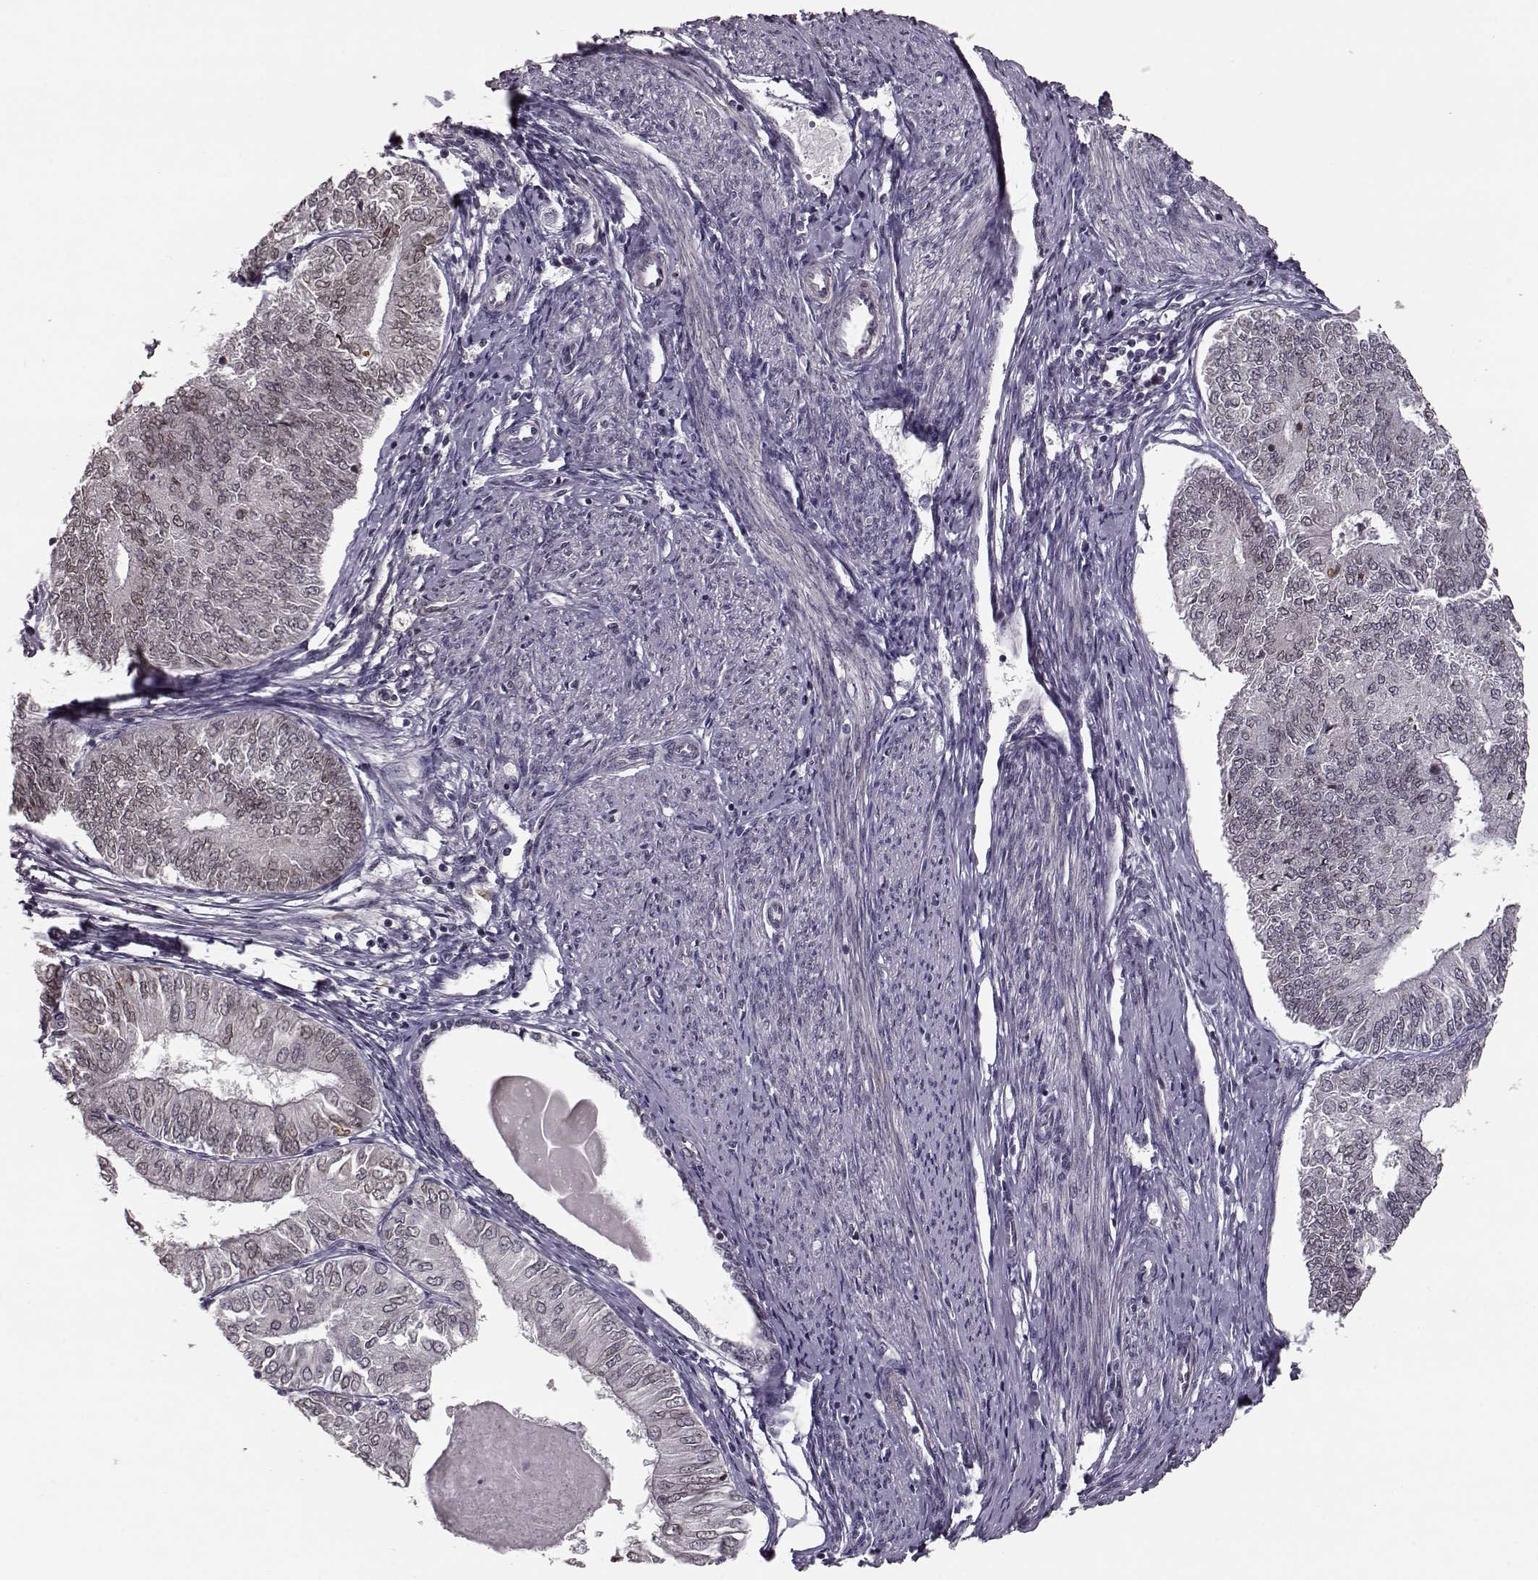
{"staining": {"intensity": "weak", "quantity": "25%-75%", "location": "cytoplasmic/membranous,nuclear"}, "tissue": "endometrial cancer", "cell_type": "Tumor cells", "image_type": "cancer", "snomed": [{"axis": "morphology", "description": "Adenocarcinoma, NOS"}, {"axis": "topography", "description": "Endometrium"}], "caption": "Immunohistochemical staining of endometrial cancer (adenocarcinoma) demonstrates low levels of weak cytoplasmic/membranous and nuclear expression in about 25%-75% of tumor cells. Immunohistochemistry stains the protein in brown and the nuclei are stained blue.", "gene": "NUP37", "patient": {"sex": "female", "age": 58}}